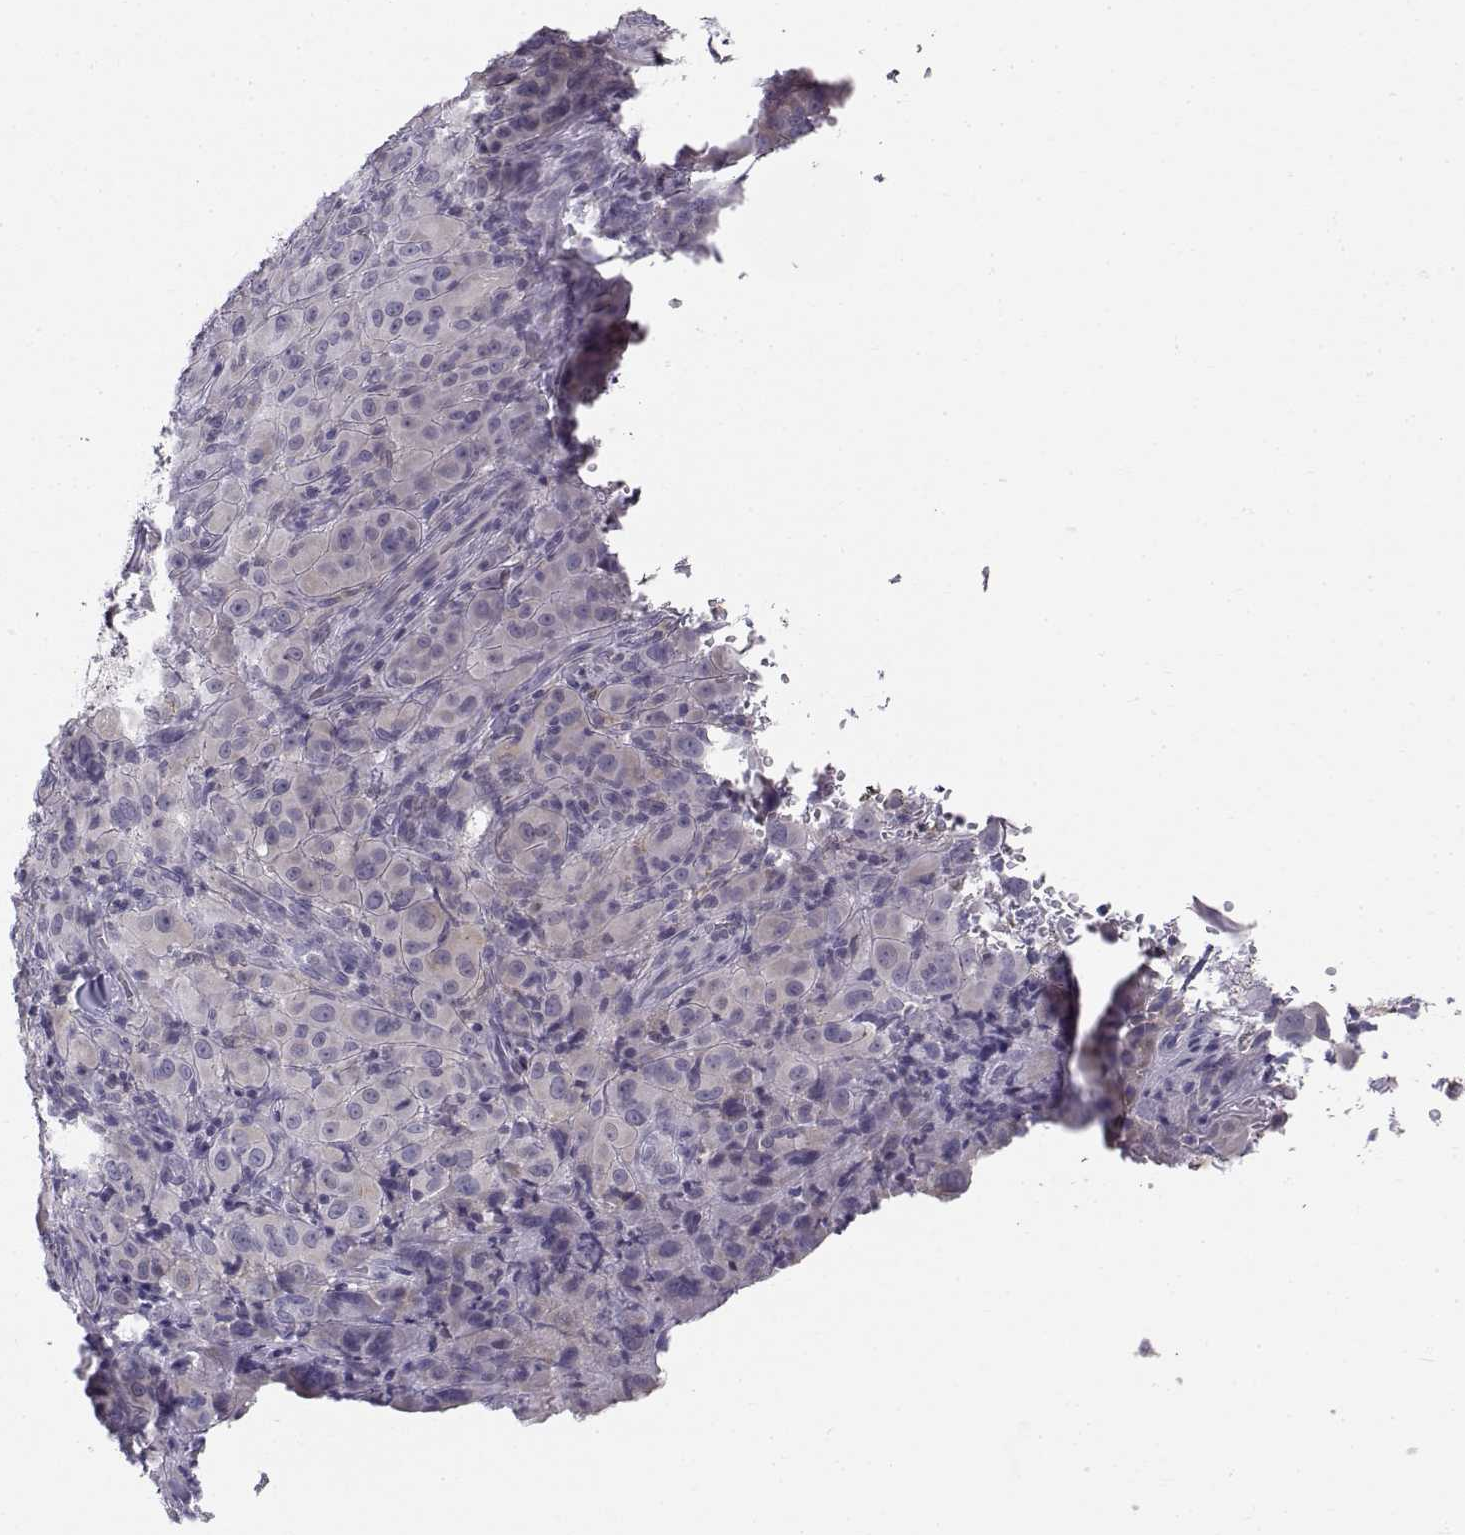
{"staining": {"intensity": "weak", "quantity": "25%-75%", "location": "cytoplasmic/membranous"}, "tissue": "melanoma", "cell_type": "Tumor cells", "image_type": "cancer", "snomed": [{"axis": "morphology", "description": "Malignant melanoma, NOS"}, {"axis": "topography", "description": "Skin"}], "caption": "Malignant melanoma was stained to show a protein in brown. There is low levels of weak cytoplasmic/membranous positivity in about 25%-75% of tumor cells. The staining was performed using DAB (3,3'-diaminobenzidine), with brown indicating positive protein expression. Nuclei are stained blue with hematoxylin.", "gene": "ACSL6", "patient": {"sex": "female", "age": 87}}